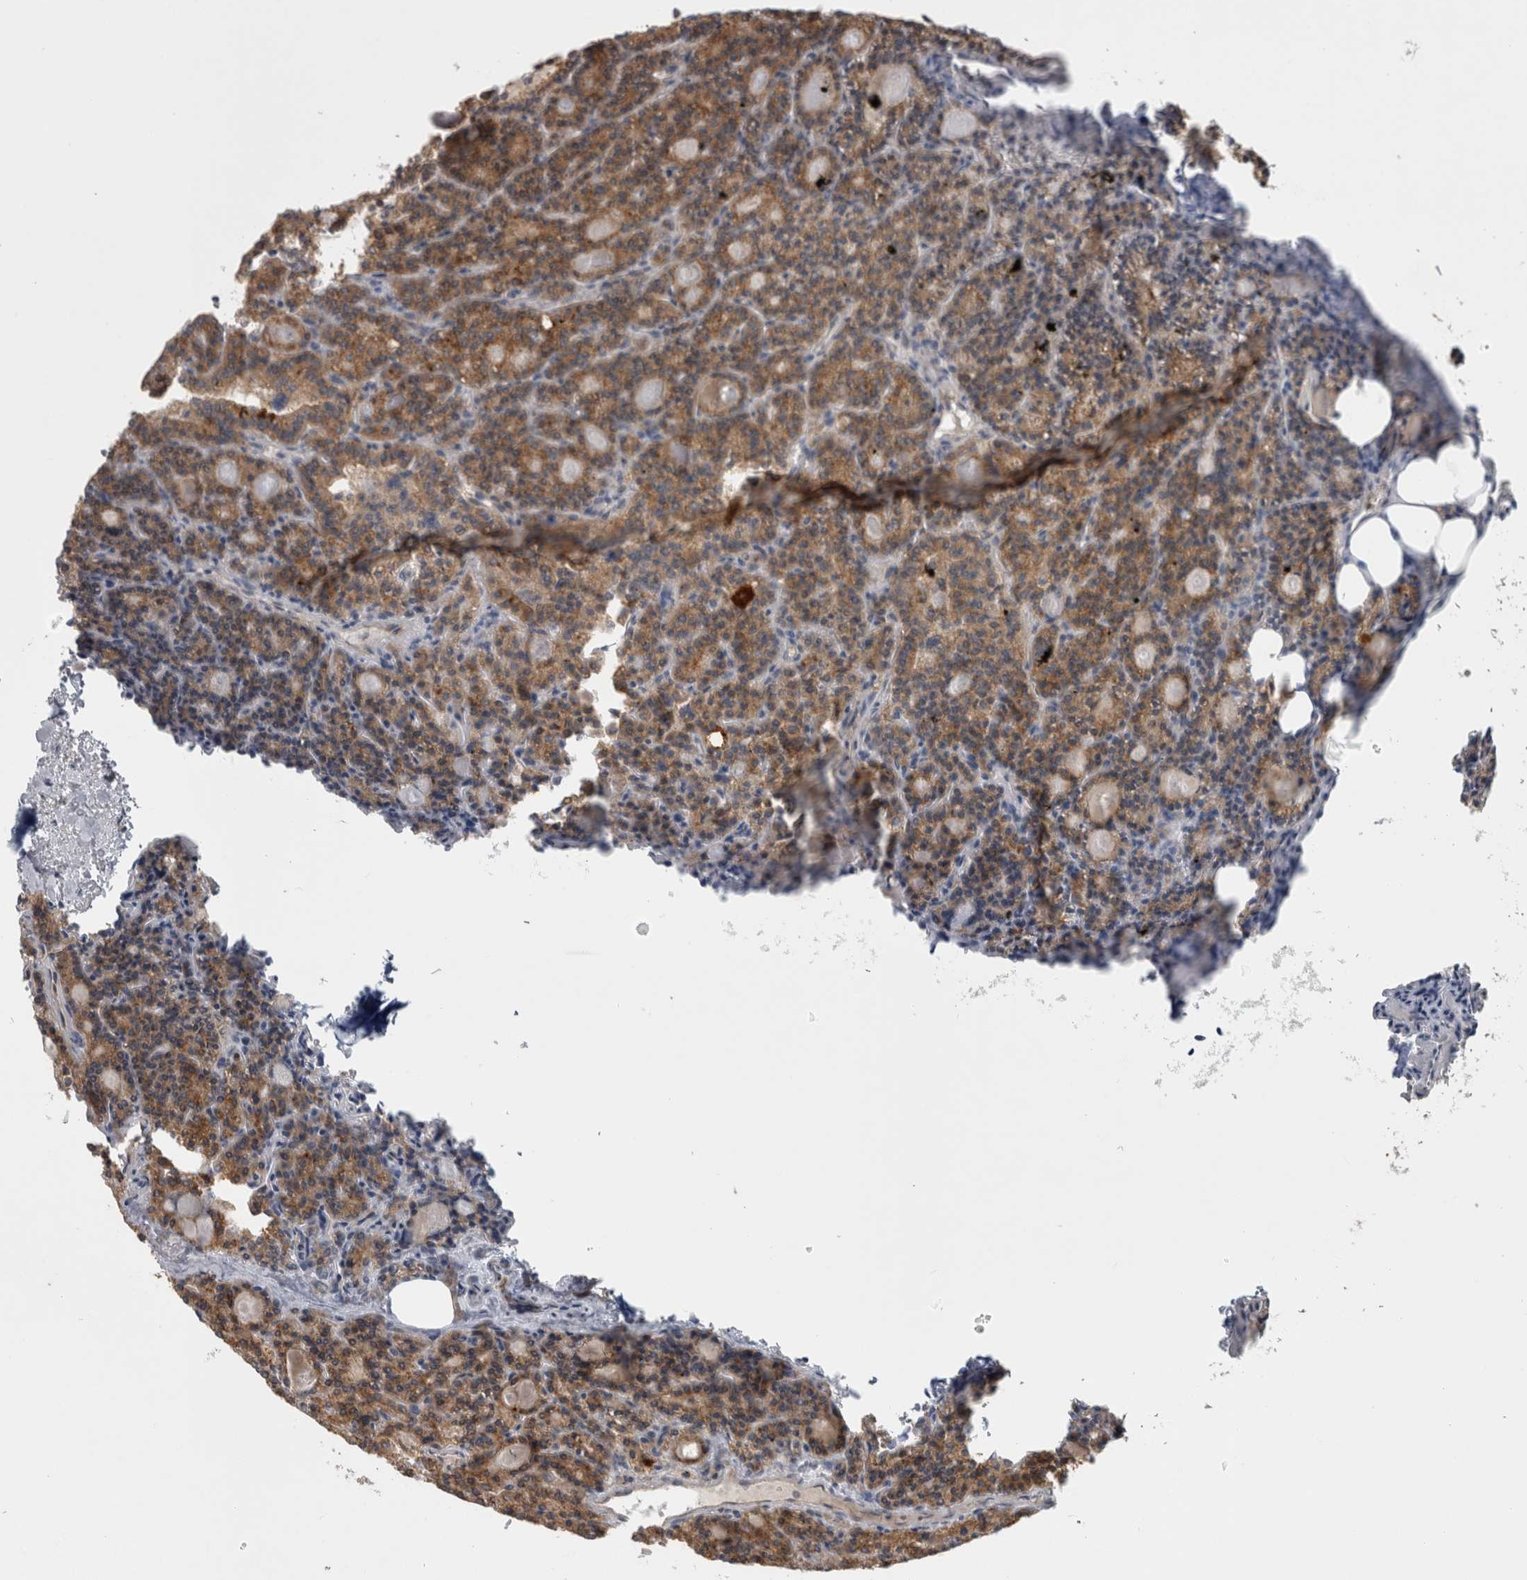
{"staining": {"intensity": "moderate", "quantity": "25%-75%", "location": "cytoplasmic/membranous"}, "tissue": "parathyroid gland", "cell_type": "Glandular cells", "image_type": "normal", "snomed": [{"axis": "morphology", "description": "Normal tissue, NOS"}, {"axis": "morphology", "description": "Adenoma, NOS"}, {"axis": "topography", "description": "Parathyroid gland"}], "caption": "Glandular cells display moderate cytoplasmic/membranous staining in approximately 25%-75% of cells in normal parathyroid gland.", "gene": "ATXN2", "patient": {"sex": "female", "age": 57}}